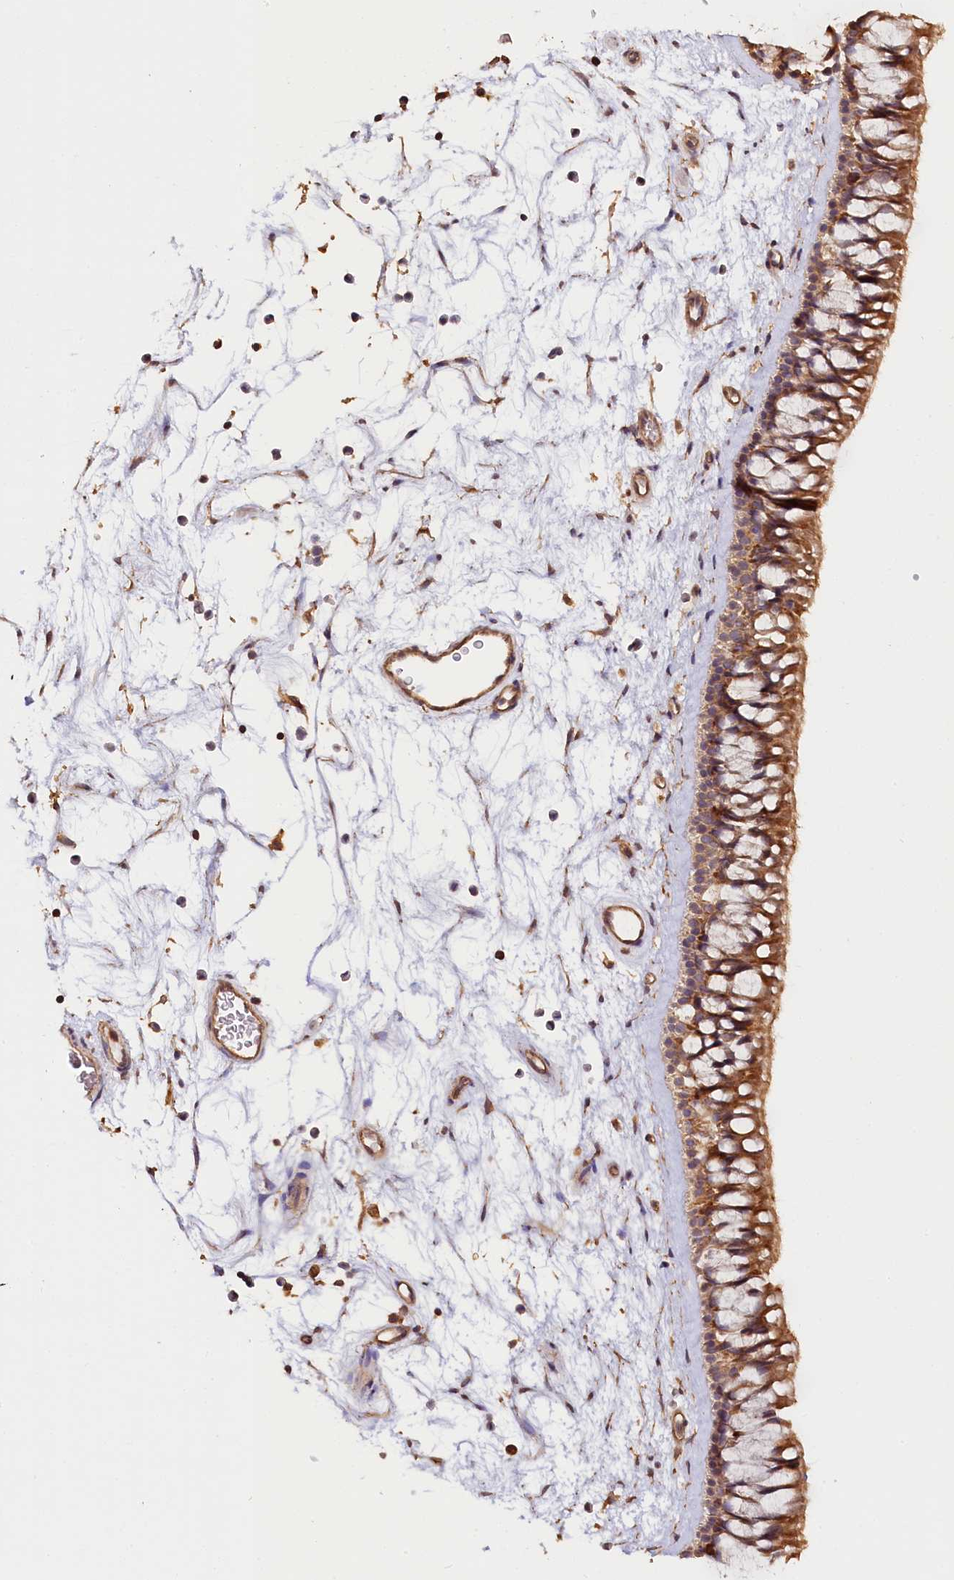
{"staining": {"intensity": "moderate", "quantity": ">75%", "location": "cytoplasmic/membranous"}, "tissue": "nasopharynx", "cell_type": "Respiratory epithelial cells", "image_type": "normal", "snomed": [{"axis": "morphology", "description": "Normal tissue, NOS"}, {"axis": "topography", "description": "Nasopharynx"}], "caption": "Moderate cytoplasmic/membranous staining for a protein is seen in about >75% of respiratory epithelial cells of benign nasopharynx using immunohistochemistry (IHC).", "gene": "KATNB1", "patient": {"sex": "male", "age": 64}}